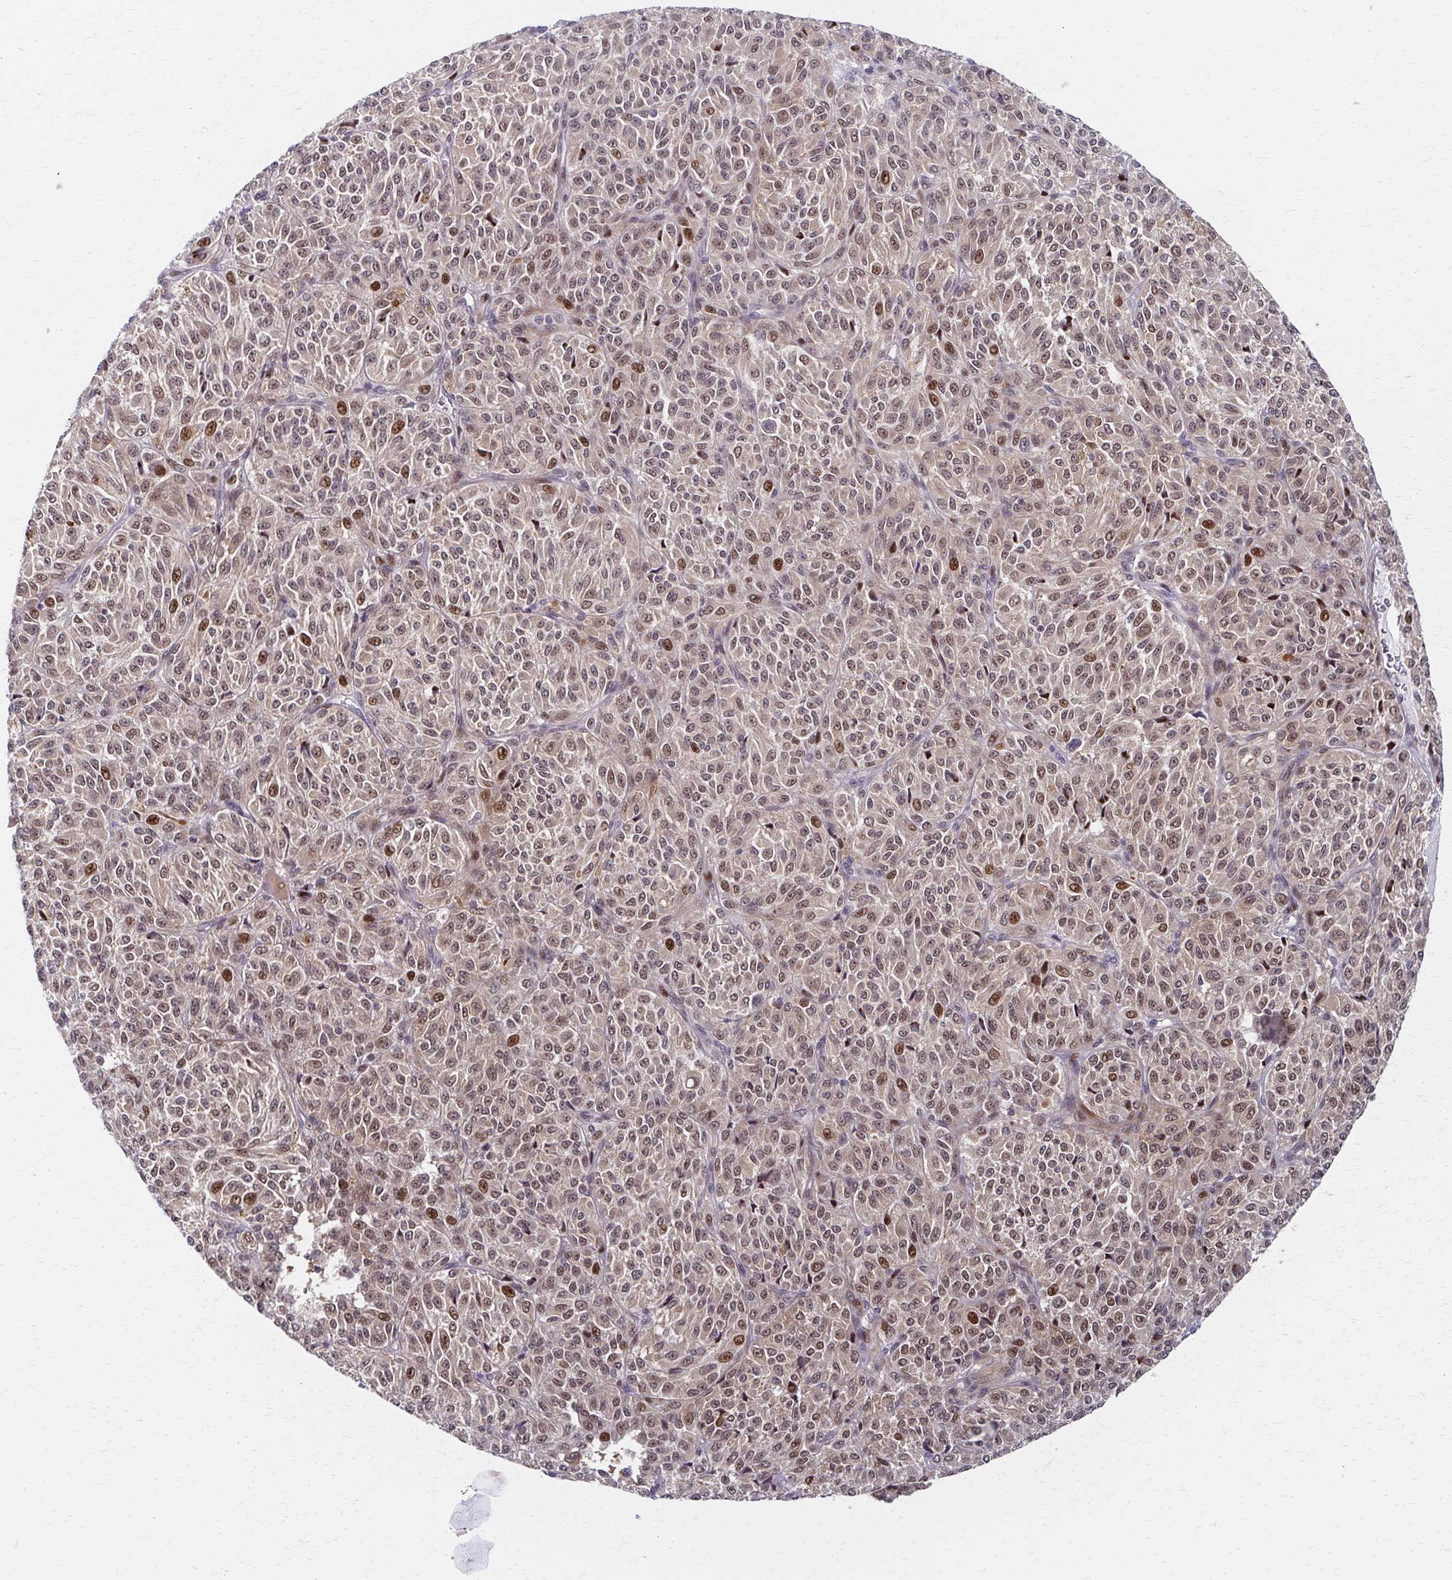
{"staining": {"intensity": "moderate", "quantity": ">75%", "location": "nuclear"}, "tissue": "melanoma", "cell_type": "Tumor cells", "image_type": "cancer", "snomed": [{"axis": "morphology", "description": "Malignant melanoma, Metastatic site"}, {"axis": "topography", "description": "Brain"}], "caption": "A histopathology image of malignant melanoma (metastatic site) stained for a protein shows moderate nuclear brown staining in tumor cells.", "gene": "PSMD7", "patient": {"sex": "female", "age": 56}}